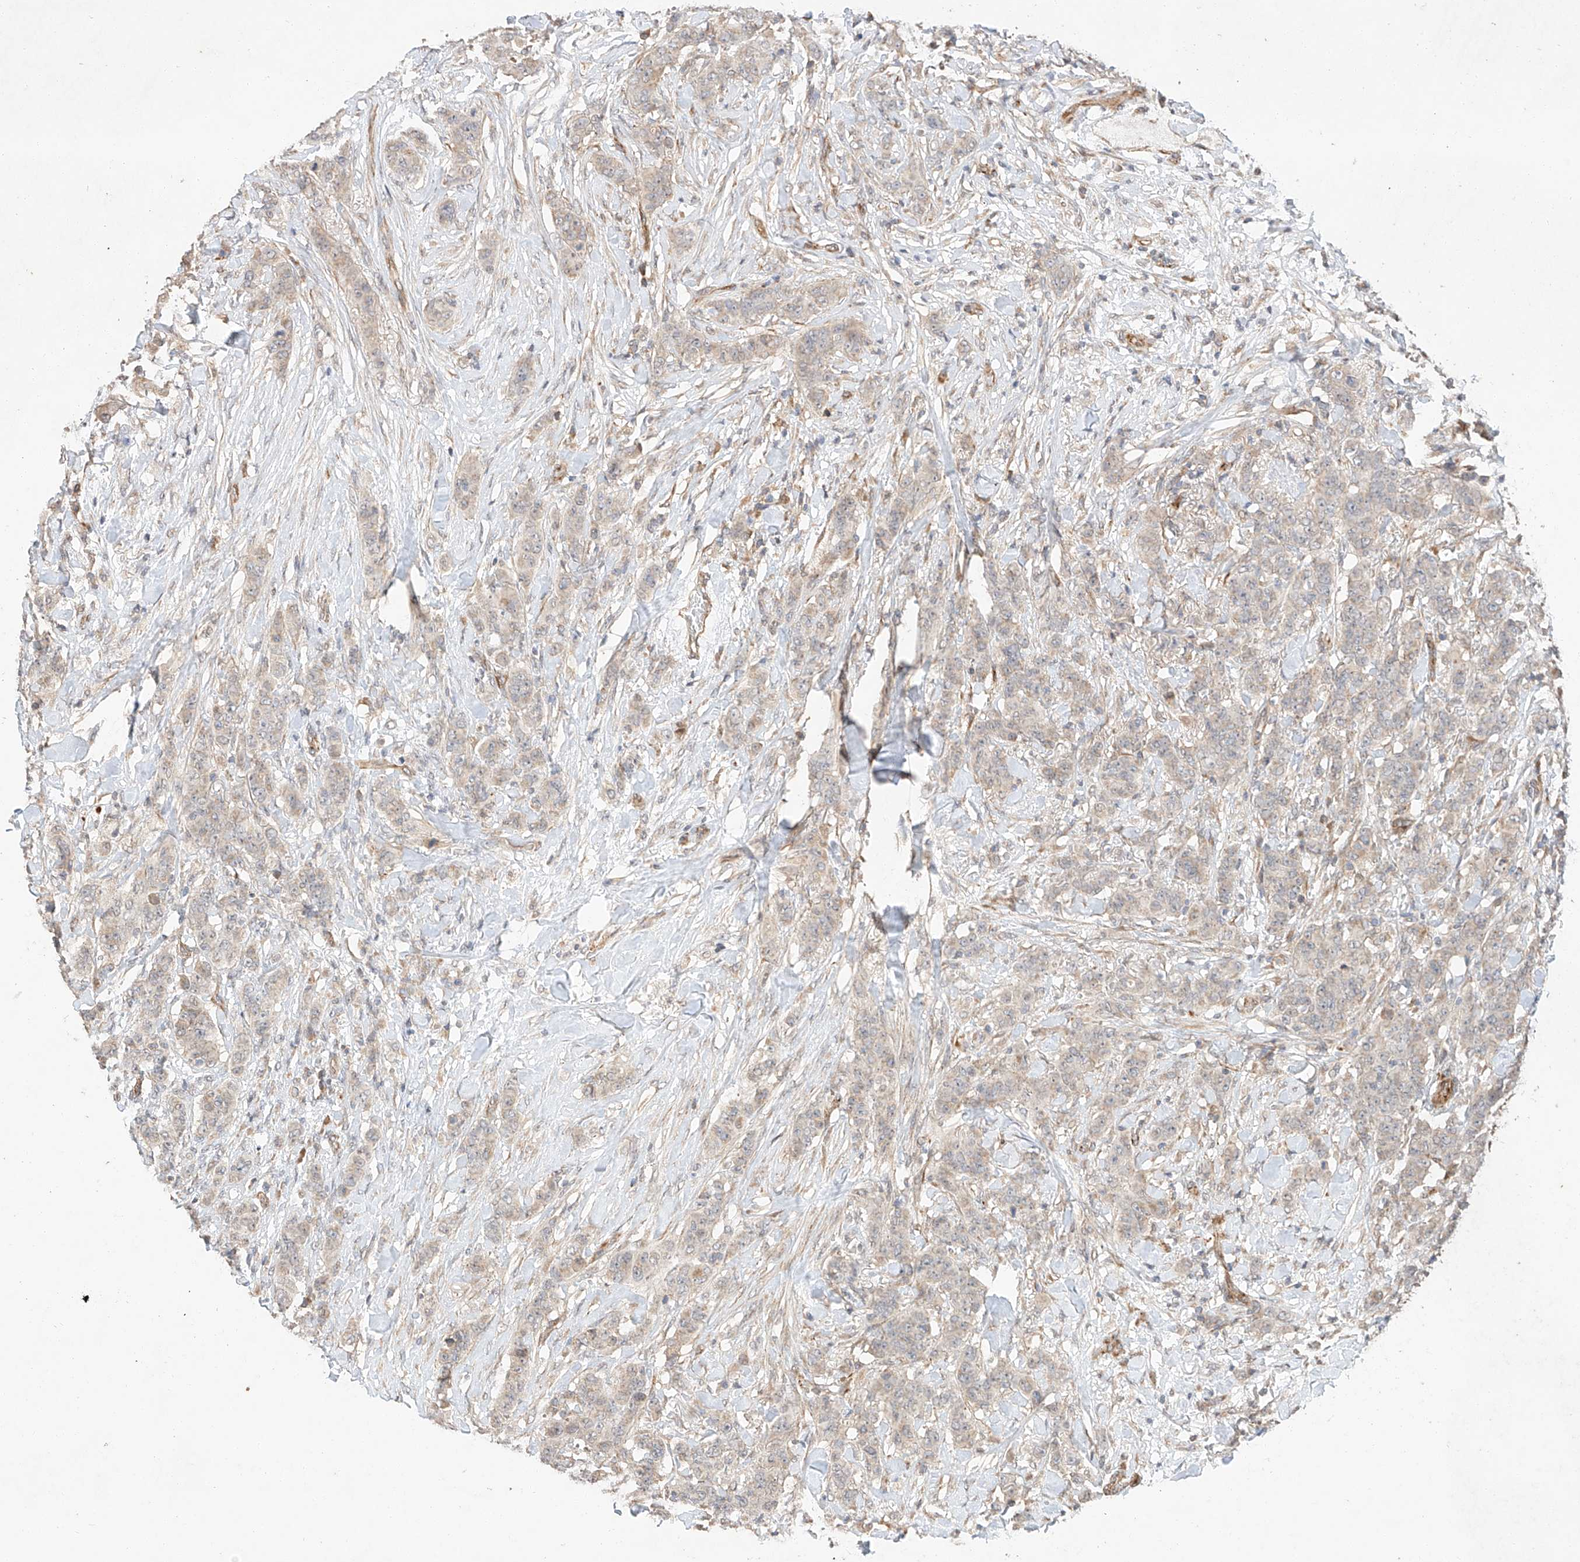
{"staining": {"intensity": "weak", "quantity": "<25%", "location": "cytoplasmic/membranous"}, "tissue": "breast cancer", "cell_type": "Tumor cells", "image_type": "cancer", "snomed": [{"axis": "morphology", "description": "Duct carcinoma"}, {"axis": "topography", "description": "Breast"}], "caption": "A high-resolution image shows immunohistochemistry staining of breast infiltrating ductal carcinoma, which demonstrates no significant expression in tumor cells. (DAB immunohistochemistry with hematoxylin counter stain).", "gene": "SUSD6", "patient": {"sex": "female", "age": 40}}